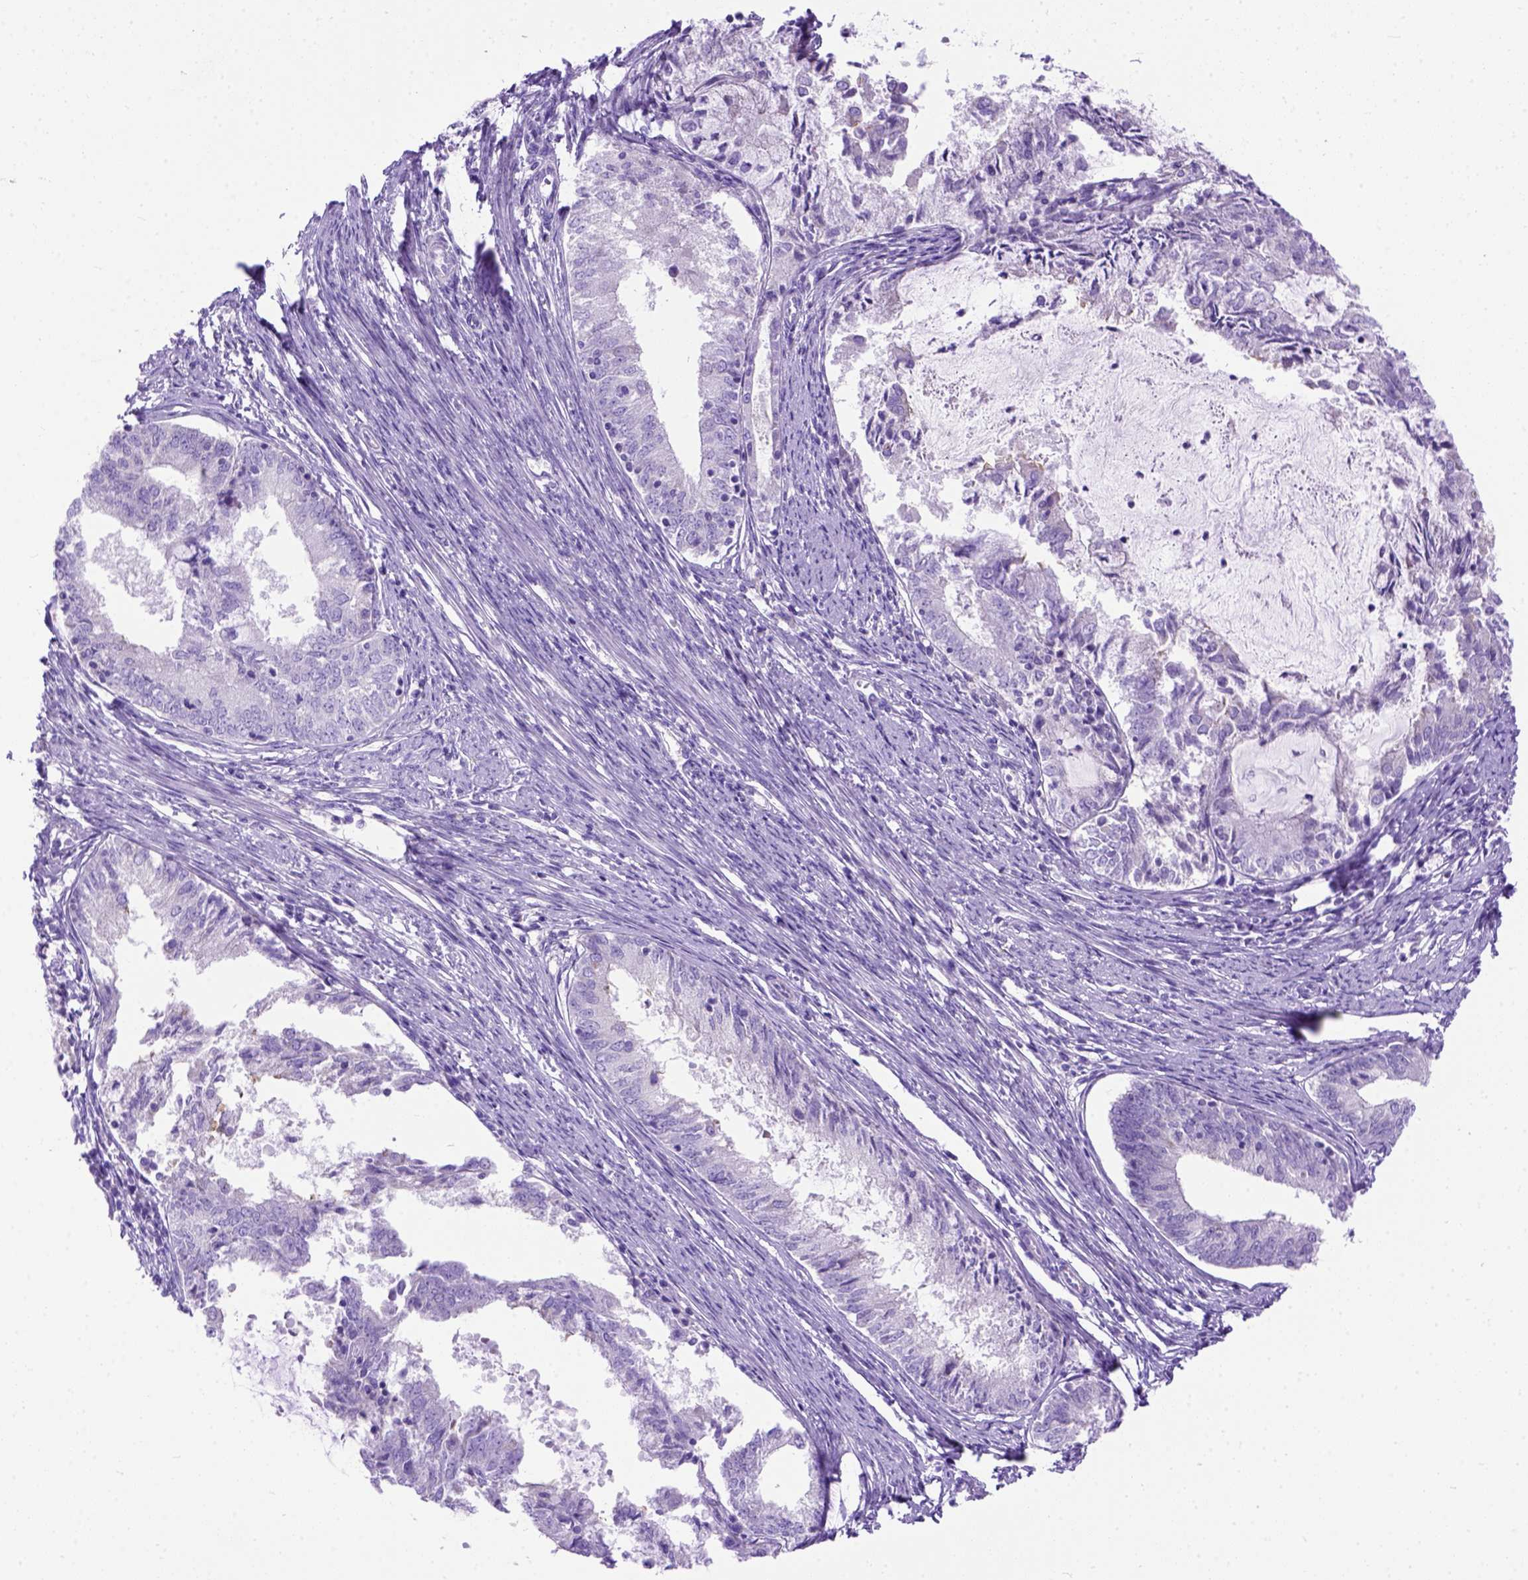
{"staining": {"intensity": "negative", "quantity": "none", "location": "none"}, "tissue": "endometrial cancer", "cell_type": "Tumor cells", "image_type": "cancer", "snomed": [{"axis": "morphology", "description": "Adenocarcinoma, NOS"}, {"axis": "topography", "description": "Endometrium"}], "caption": "Tumor cells are negative for protein expression in human endometrial cancer (adenocarcinoma). Brightfield microscopy of immunohistochemistry stained with DAB (3,3'-diaminobenzidine) (brown) and hematoxylin (blue), captured at high magnification.", "gene": "ODAD3", "patient": {"sex": "female", "age": 57}}